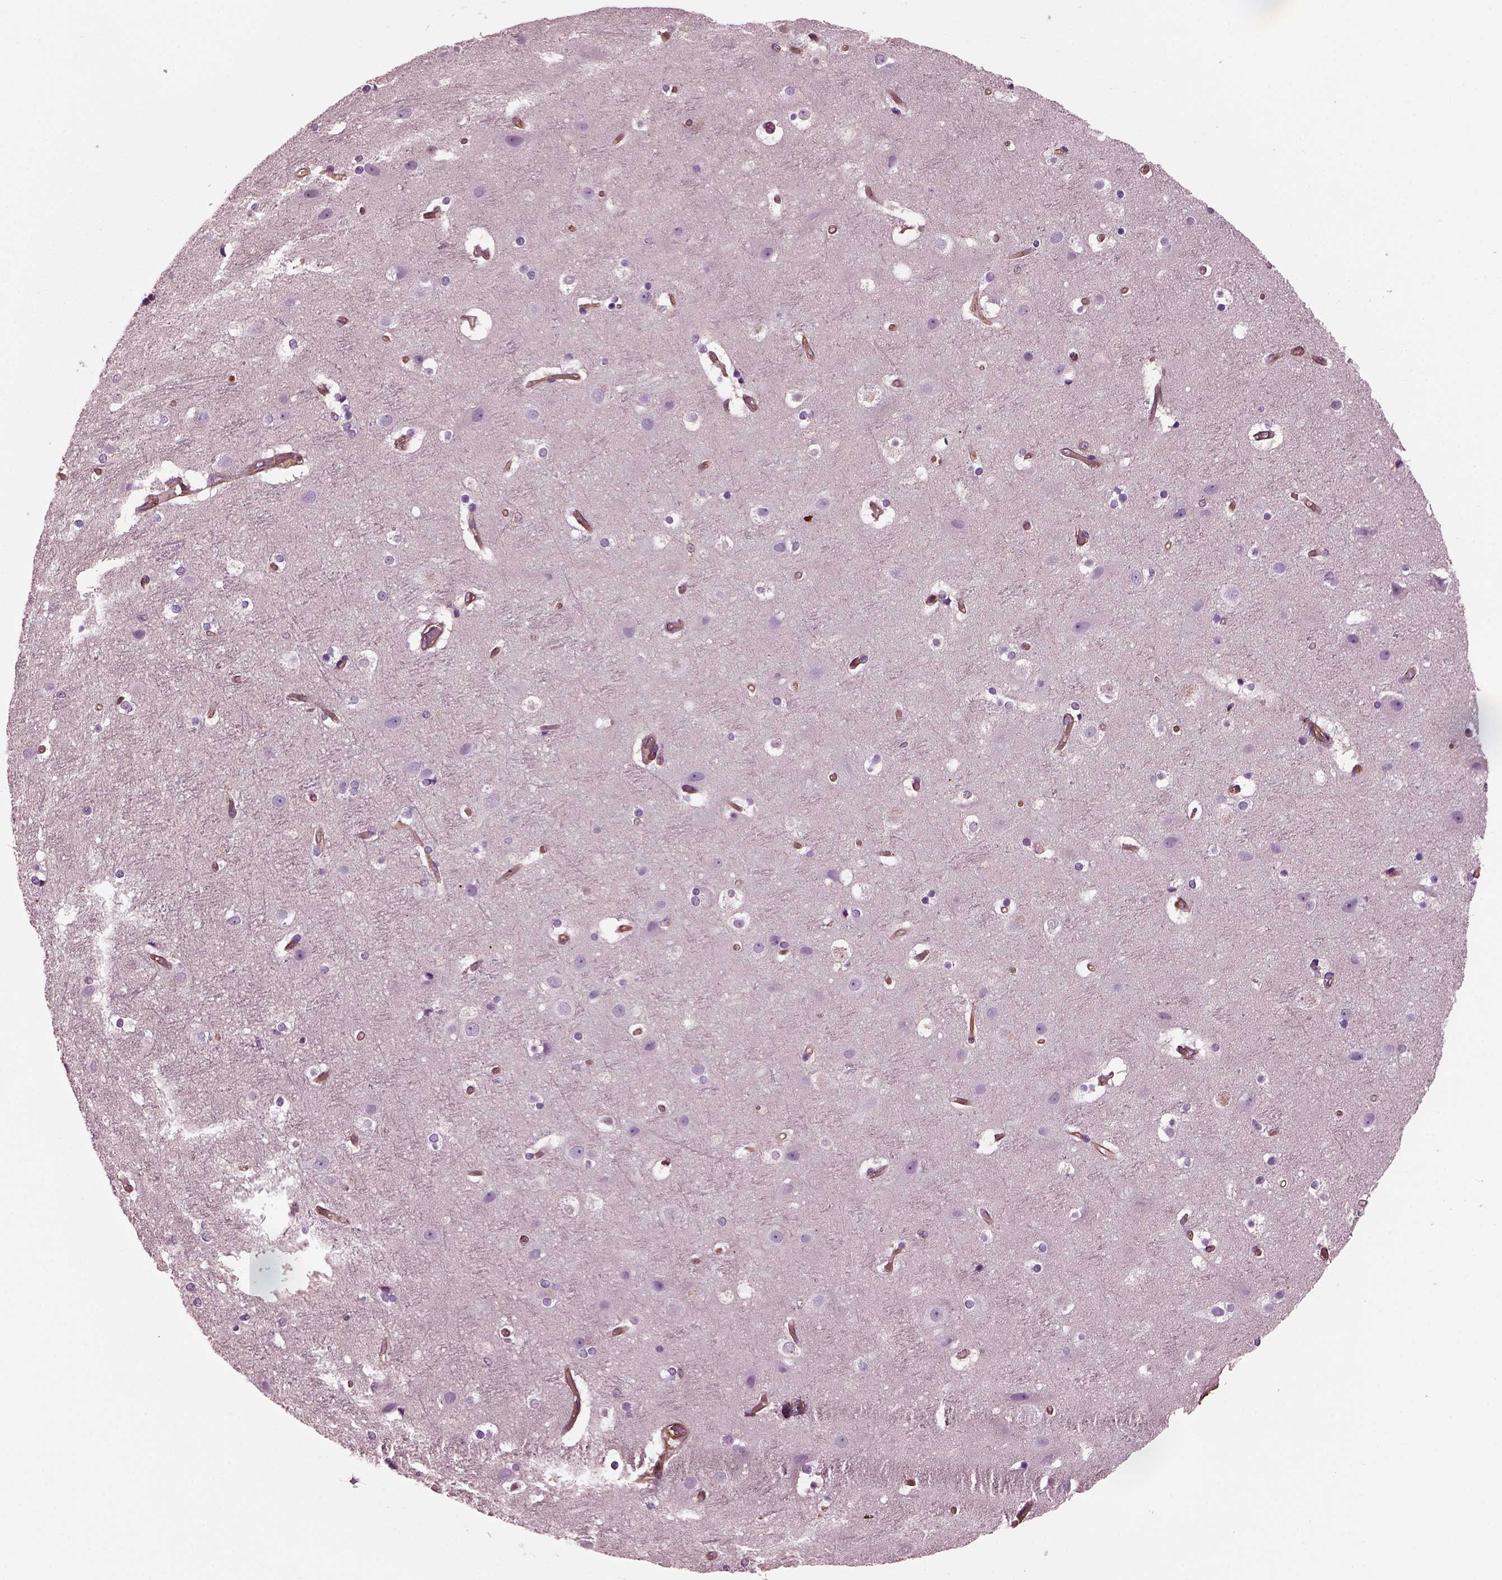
{"staining": {"intensity": "weak", "quantity": ">75%", "location": "cytoplasmic/membranous"}, "tissue": "cerebral cortex", "cell_type": "Endothelial cells", "image_type": "normal", "snomed": [{"axis": "morphology", "description": "Normal tissue, NOS"}, {"axis": "topography", "description": "Cerebral cortex"}], "caption": "DAB immunohistochemical staining of normal human cerebral cortex demonstrates weak cytoplasmic/membranous protein positivity in approximately >75% of endothelial cells. The protein of interest is shown in brown color, while the nuclei are stained blue.", "gene": "MYL1", "patient": {"sex": "female", "age": 52}}